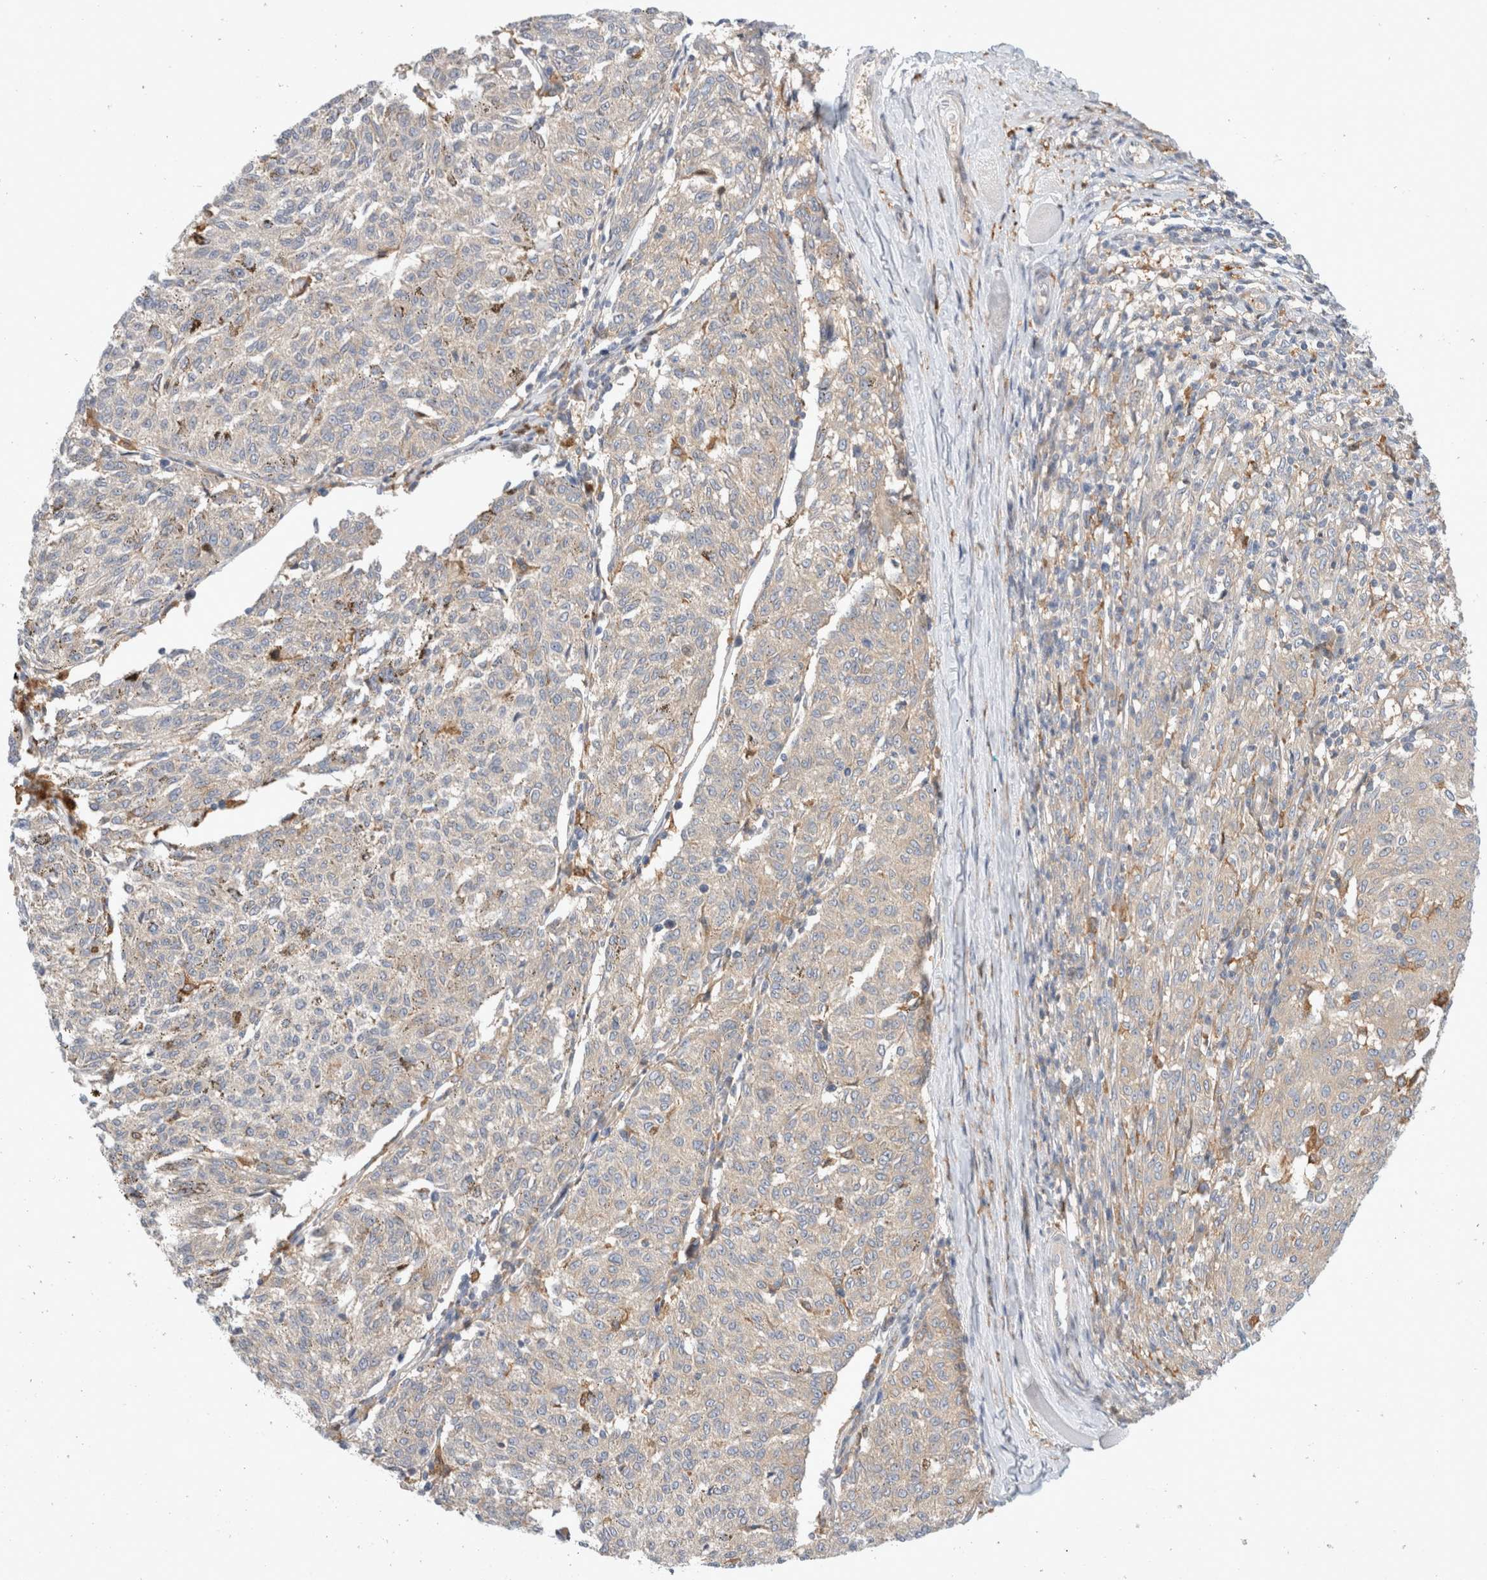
{"staining": {"intensity": "weak", "quantity": ">75%", "location": "cytoplasmic/membranous"}, "tissue": "melanoma", "cell_type": "Tumor cells", "image_type": "cancer", "snomed": [{"axis": "morphology", "description": "Malignant melanoma, NOS"}, {"axis": "topography", "description": "Skin"}], "caption": "Human melanoma stained with a brown dye reveals weak cytoplasmic/membranous positive positivity in approximately >75% of tumor cells.", "gene": "CDCA7L", "patient": {"sex": "female", "age": 72}}